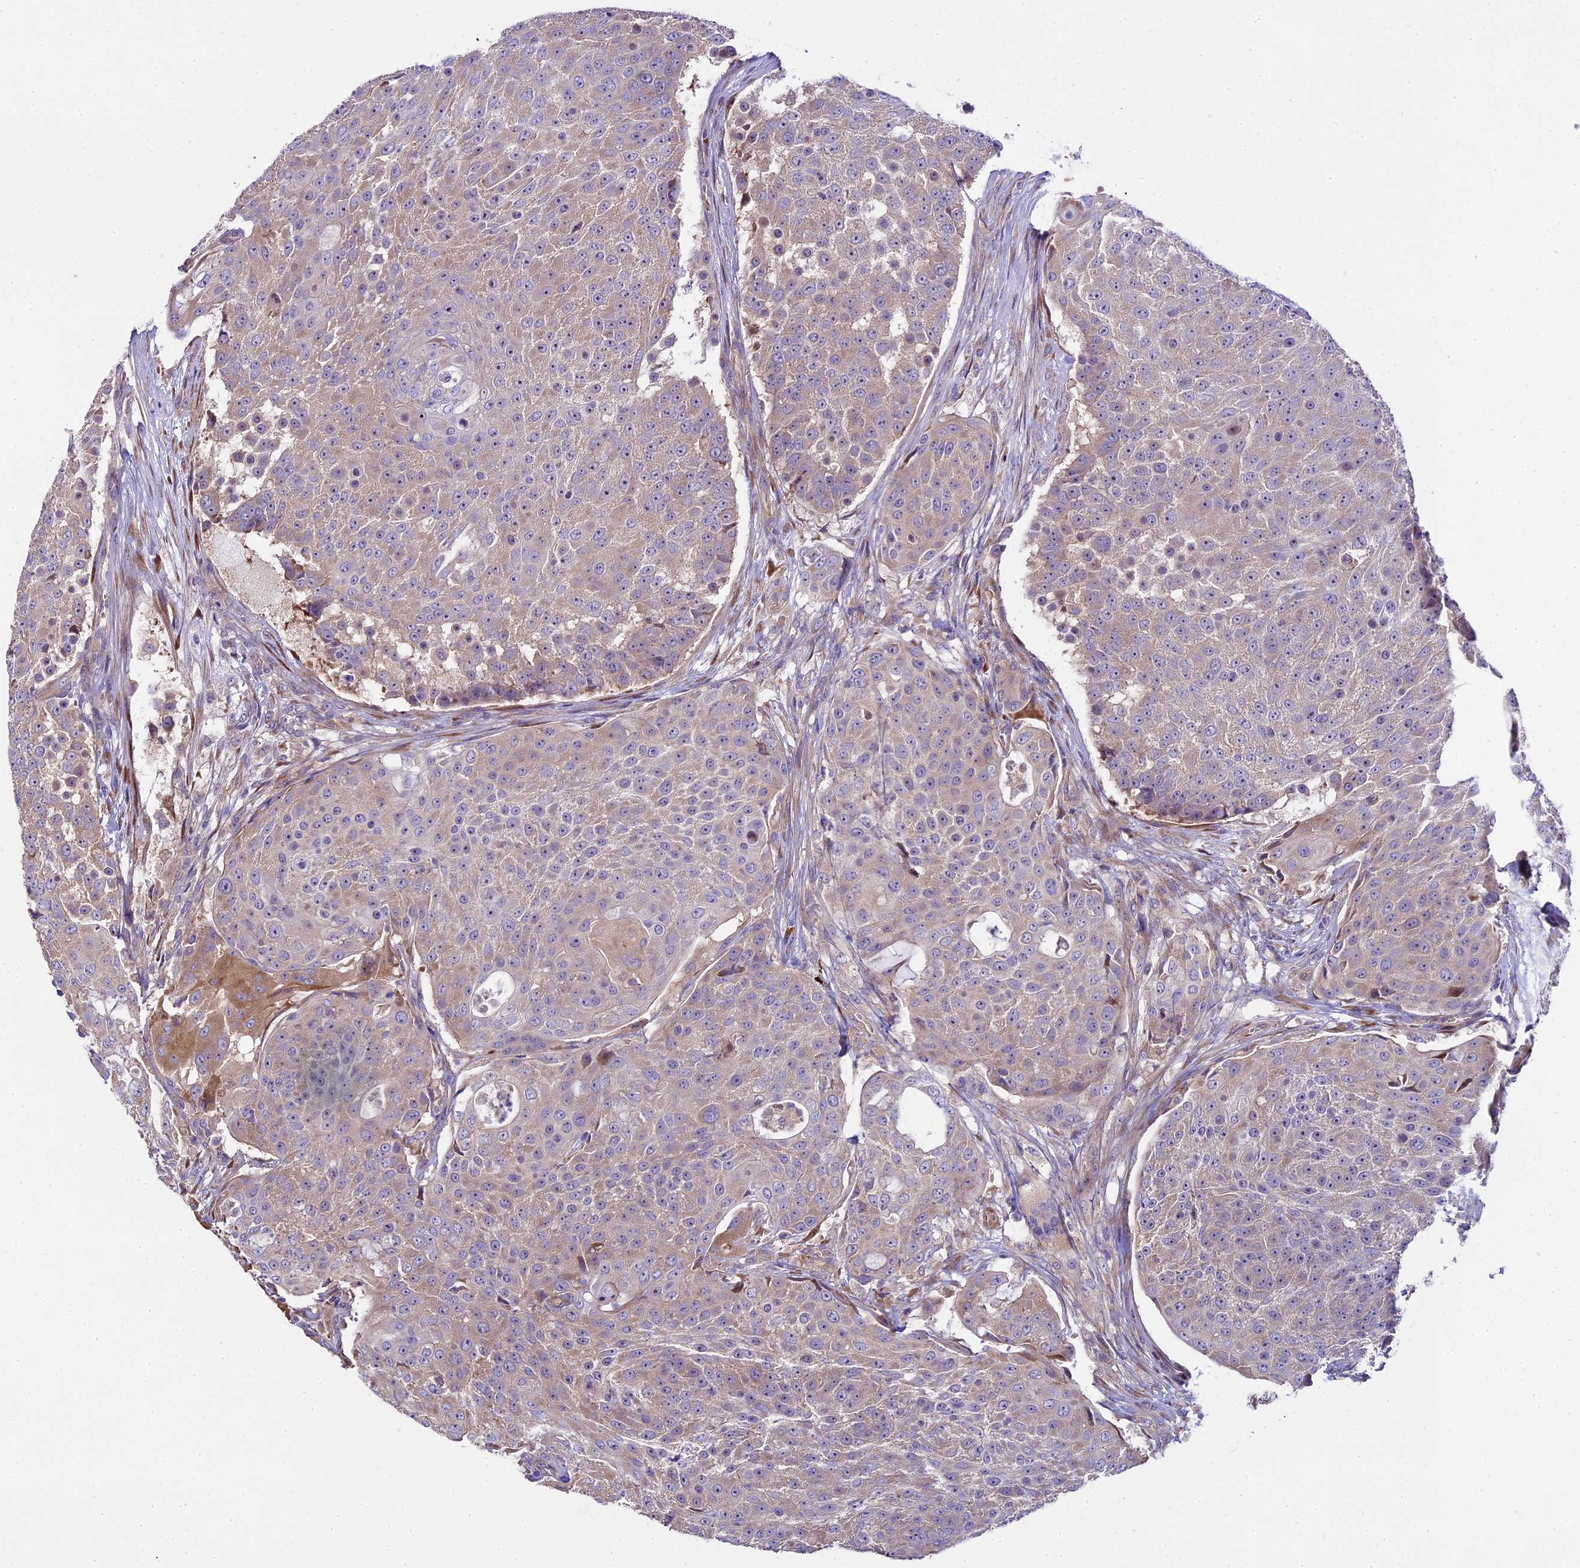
{"staining": {"intensity": "weak", "quantity": "25%-75%", "location": "cytoplasmic/membranous"}, "tissue": "urothelial cancer", "cell_type": "Tumor cells", "image_type": "cancer", "snomed": [{"axis": "morphology", "description": "Urothelial carcinoma, High grade"}, {"axis": "topography", "description": "Urinary bladder"}], "caption": "Brown immunohistochemical staining in urothelial carcinoma (high-grade) demonstrates weak cytoplasmic/membranous positivity in approximately 25%-75% of tumor cells.", "gene": "SPIRE1", "patient": {"sex": "female", "age": 63}}